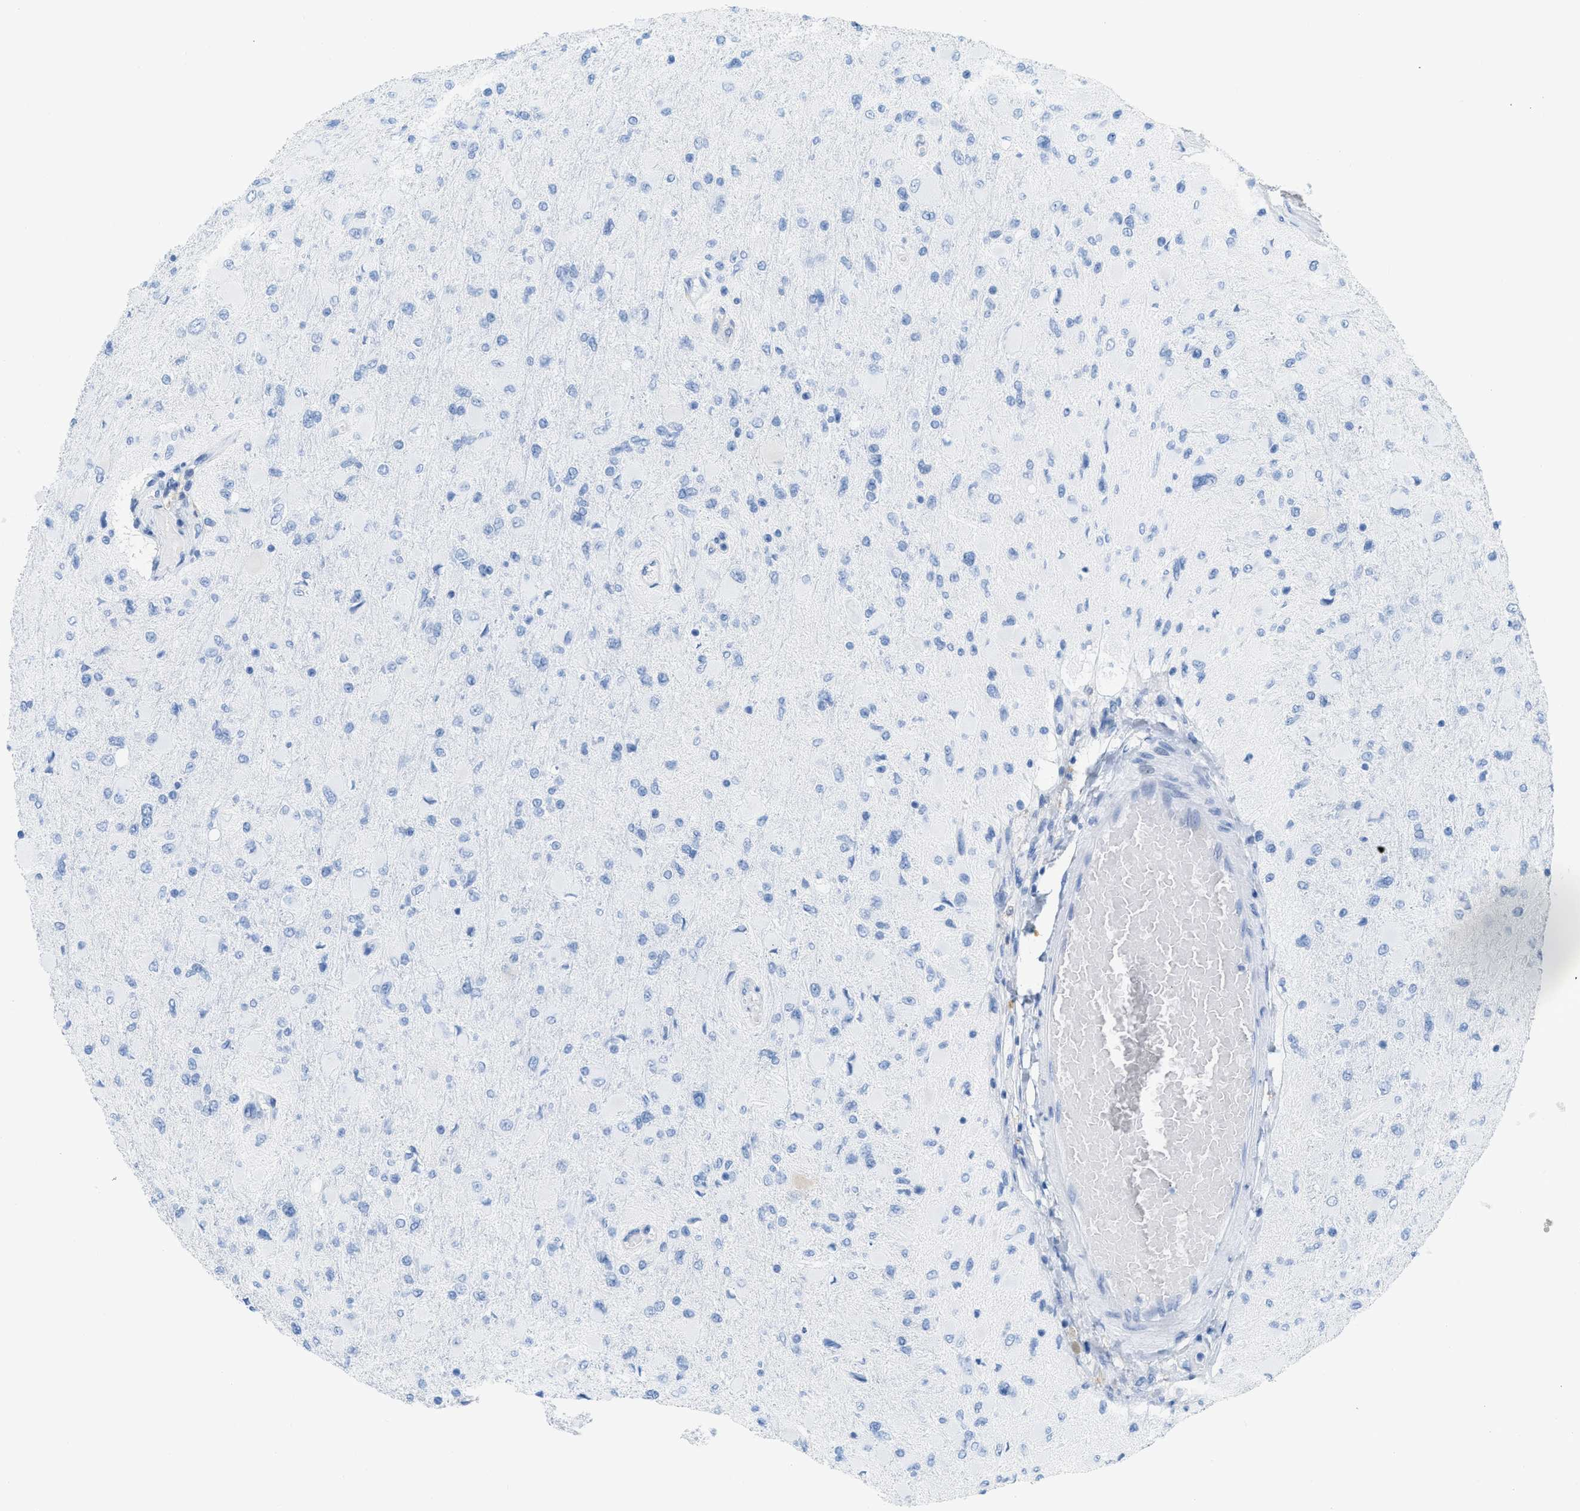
{"staining": {"intensity": "negative", "quantity": "none", "location": "none"}, "tissue": "glioma", "cell_type": "Tumor cells", "image_type": "cancer", "snomed": [{"axis": "morphology", "description": "Glioma, malignant, High grade"}, {"axis": "topography", "description": "Cerebral cortex"}], "caption": "Histopathology image shows no protein staining in tumor cells of glioma tissue. (Brightfield microscopy of DAB (3,3'-diaminobenzidine) immunohistochemistry (IHC) at high magnification).", "gene": "ASGR1", "patient": {"sex": "female", "age": 36}}